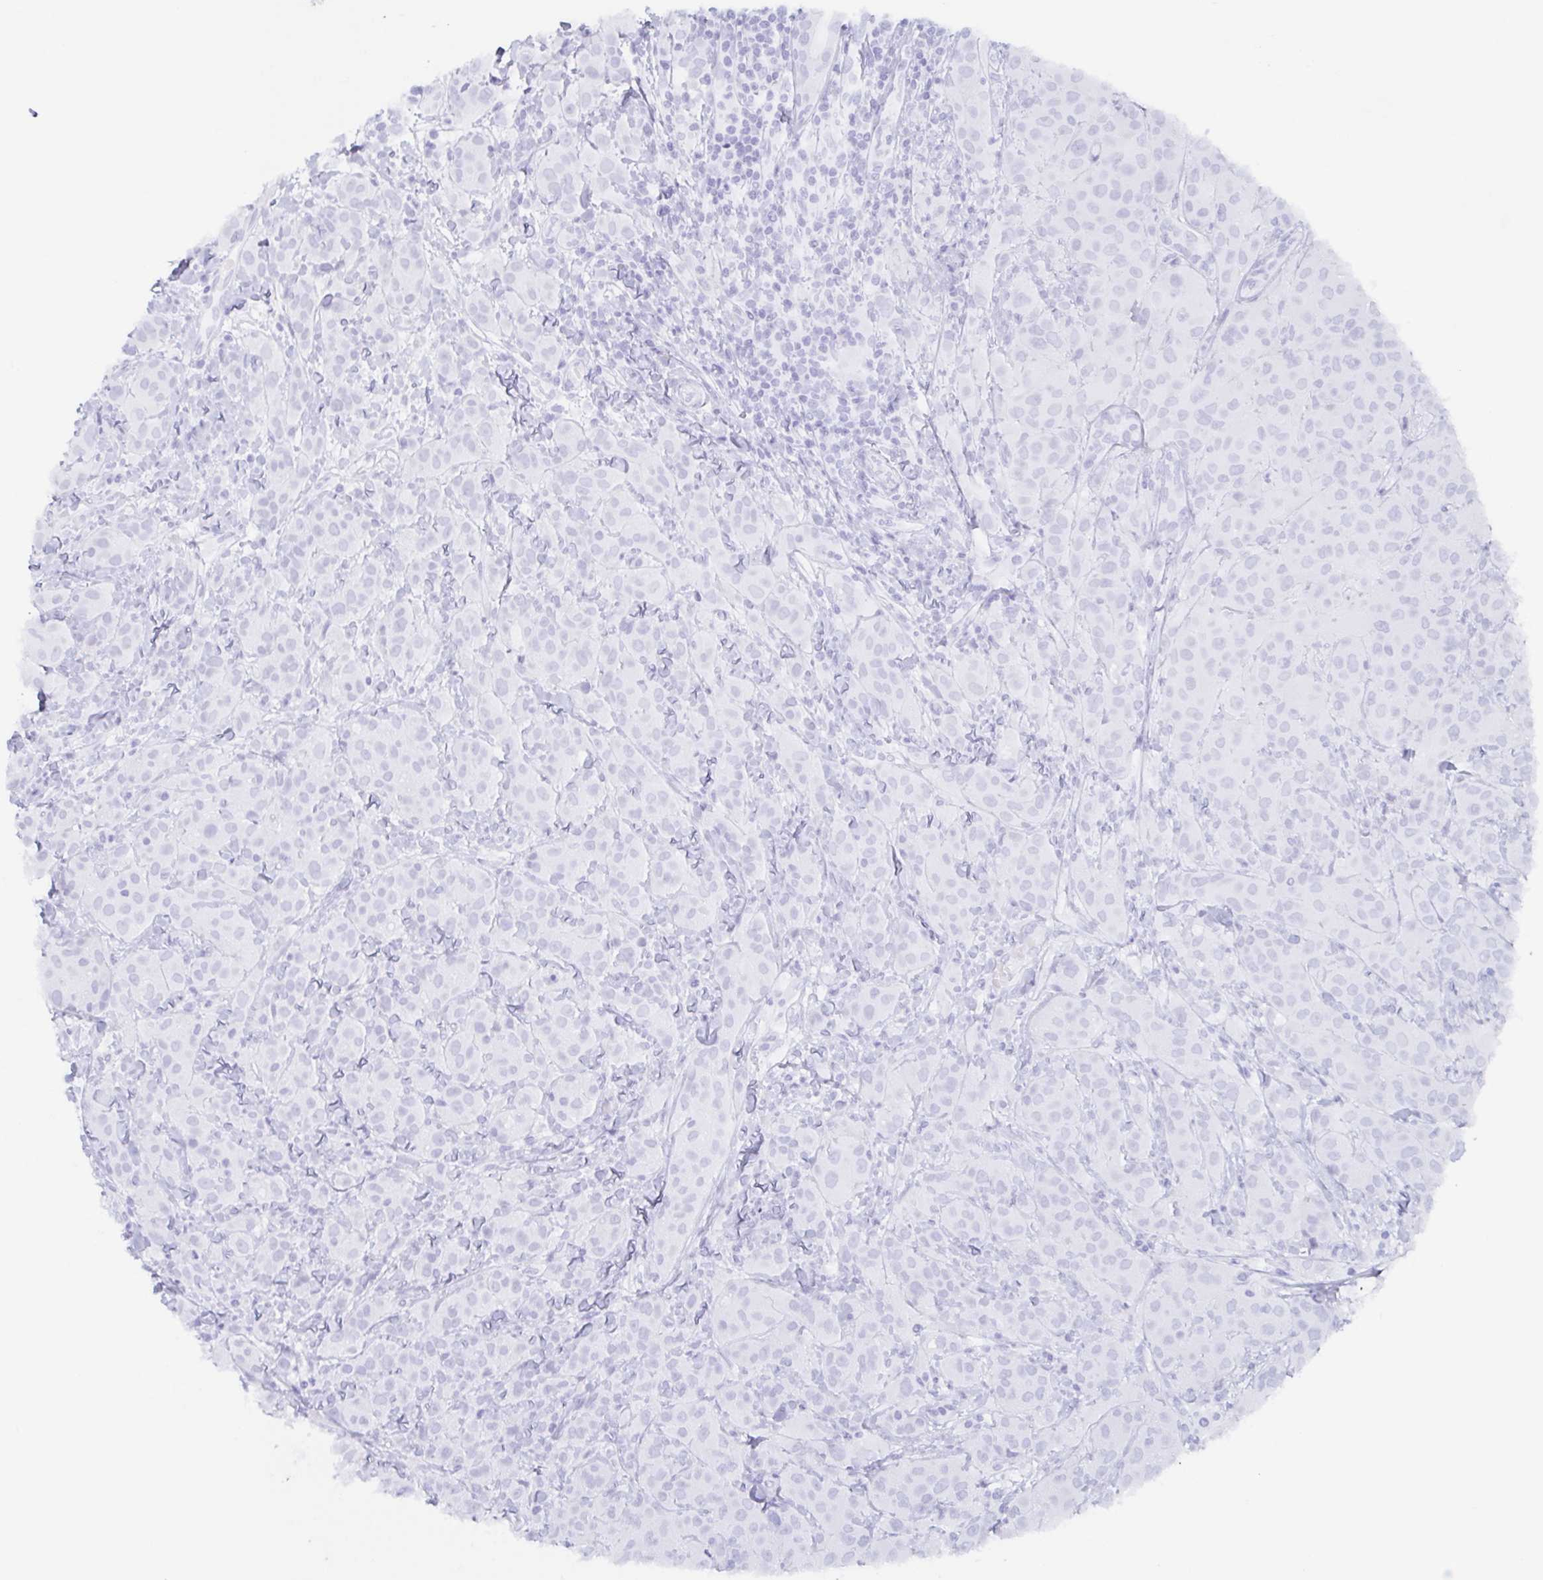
{"staining": {"intensity": "negative", "quantity": "none", "location": "none"}, "tissue": "breast cancer", "cell_type": "Tumor cells", "image_type": "cancer", "snomed": [{"axis": "morphology", "description": "Normal tissue, NOS"}, {"axis": "morphology", "description": "Duct carcinoma"}, {"axis": "topography", "description": "Breast"}], "caption": "Tumor cells are negative for protein expression in human breast cancer (infiltrating ductal carcinoma). The staining is performed using DAB brown chromogen with nuclei counter-stained in using hematoxylin.", "gene": "POU2F3", "patient": {"sex": "female", "age": 43}}